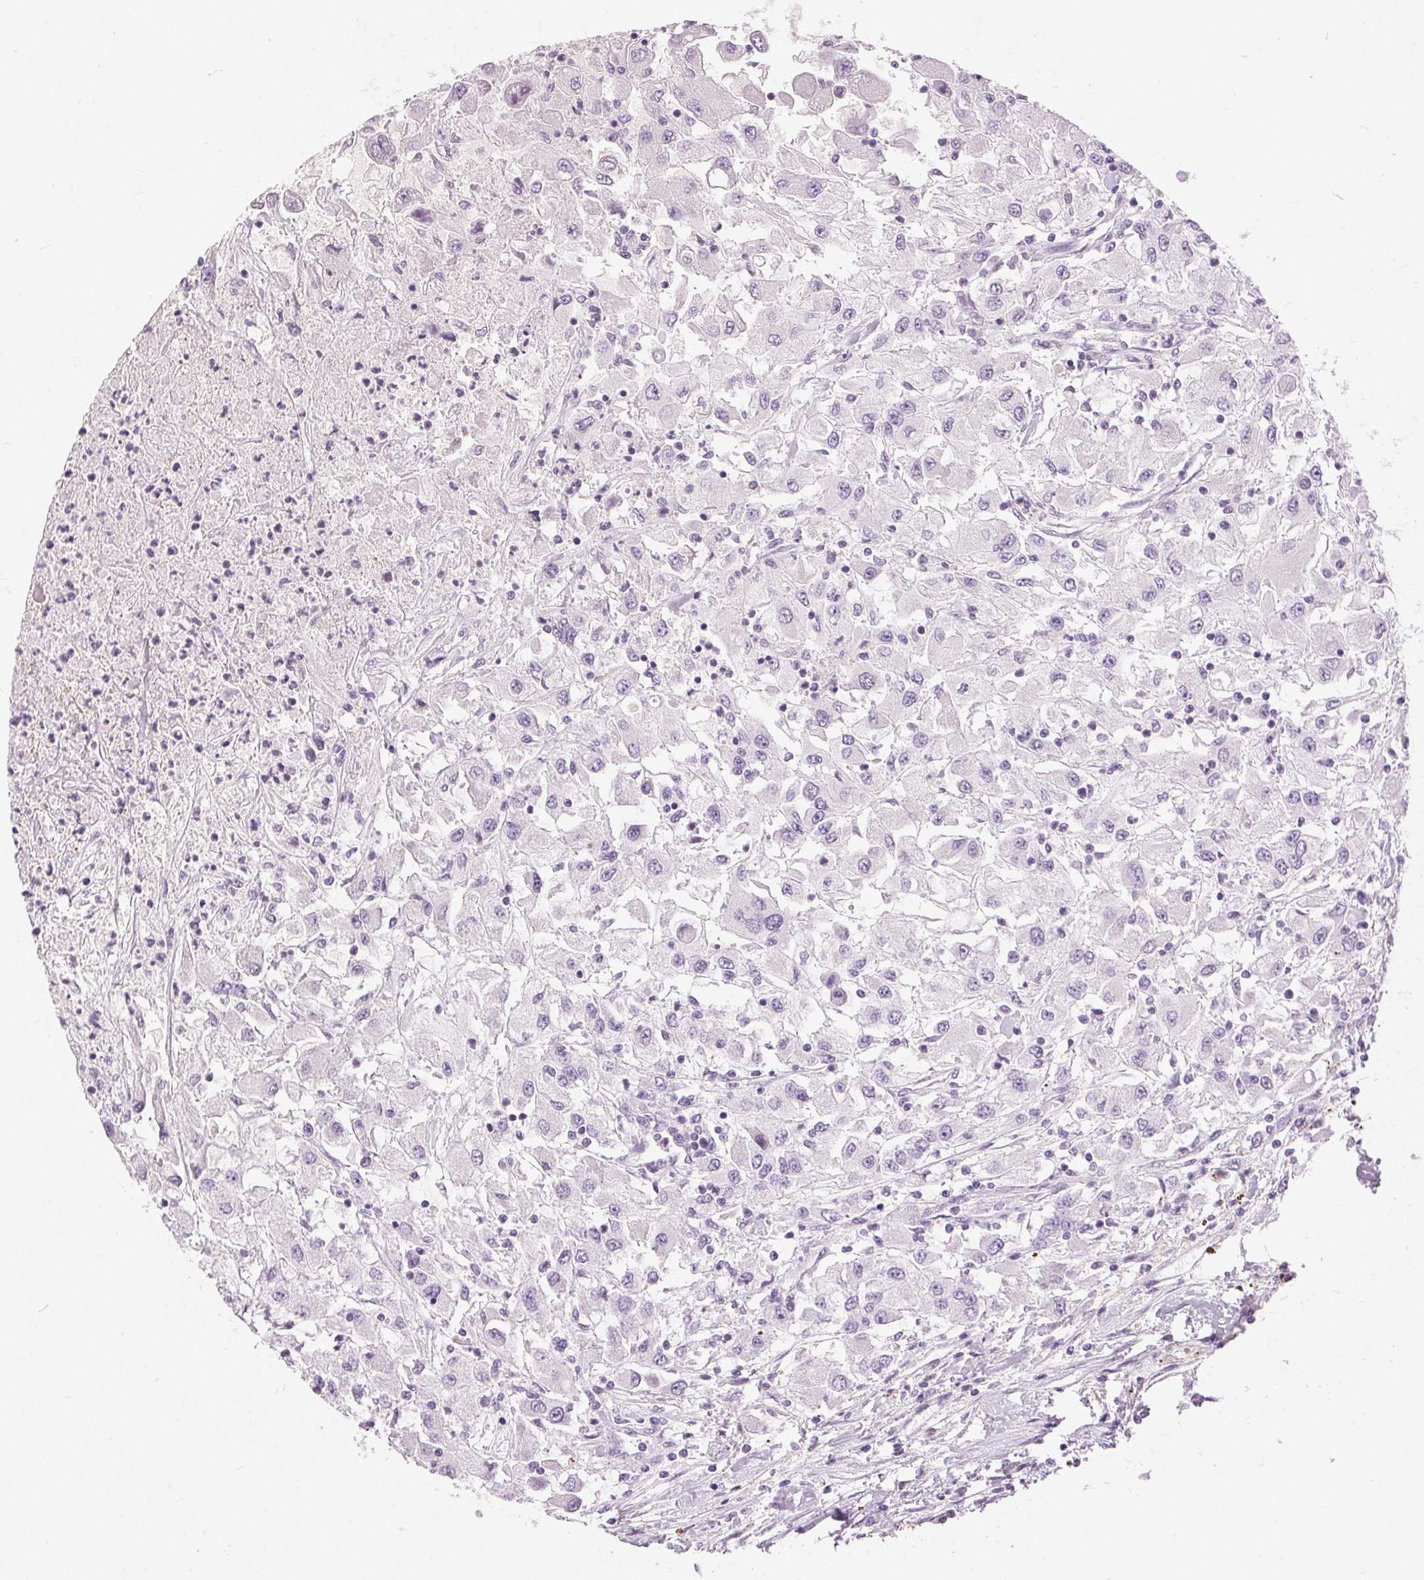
{"staining": {"intensity": "negative", "quantity": "none", "location": "none"}, "tissue": "renal cancer", "cell_type": "Tumor cells", "image_type": "cancer", "snomed": [{"axis": "morphology", "description": "Adenocarcinoma, NOS"}, {"axis": "topography", "description": "Kidney"}], "caption": "A micrograph of renal adenocarcinoma stained for a protein shows no brown staining in tumor cells. The staining was performed using DAB to visualize the protein expression in brown, while the nuclei were stained in blue with hematoxylin (Magnification: 20x).", "gene": "DSG3", "patient": {"sex": "female", "age": 67}}